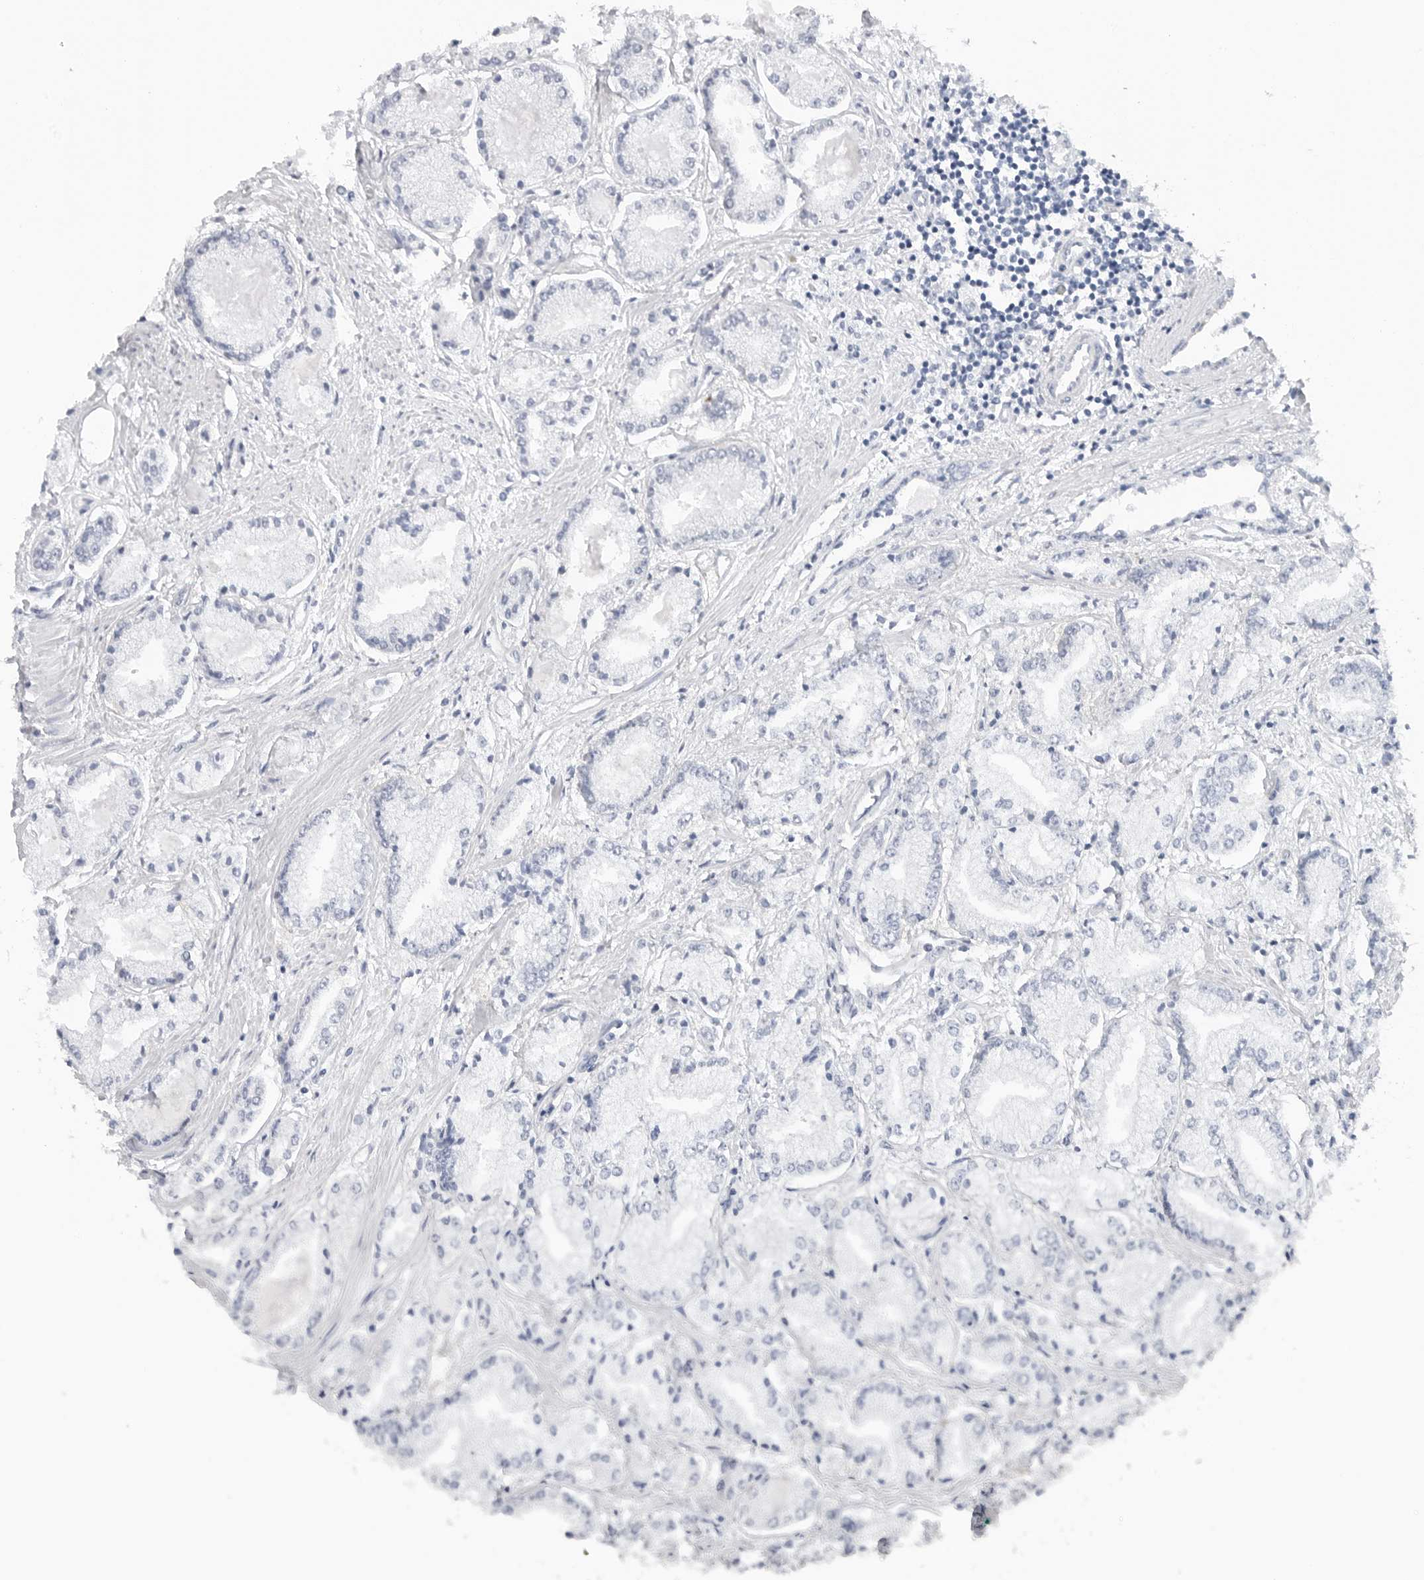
{"staining": {"intensity": "negative", "quantity": "none", "location": "none"}, "tissue": "prostate cancer", "cell_type": "Tumor cells", "image_type": "cancer", "snomed": [{"axis": "morphology", "description": "Adenocarcinoma, Low grade"}, {"axis": "topography", "description": "Prostate"}], "caption": "DAB (3,3'-diaminobenzidine) immunohistochemical staining of human prostate adenocarcinoma (low-grade) exhibits no significant positivity in tumor cells.", "gene": "SLC19A1", "patient": {"sex": "male", "age": 52}}